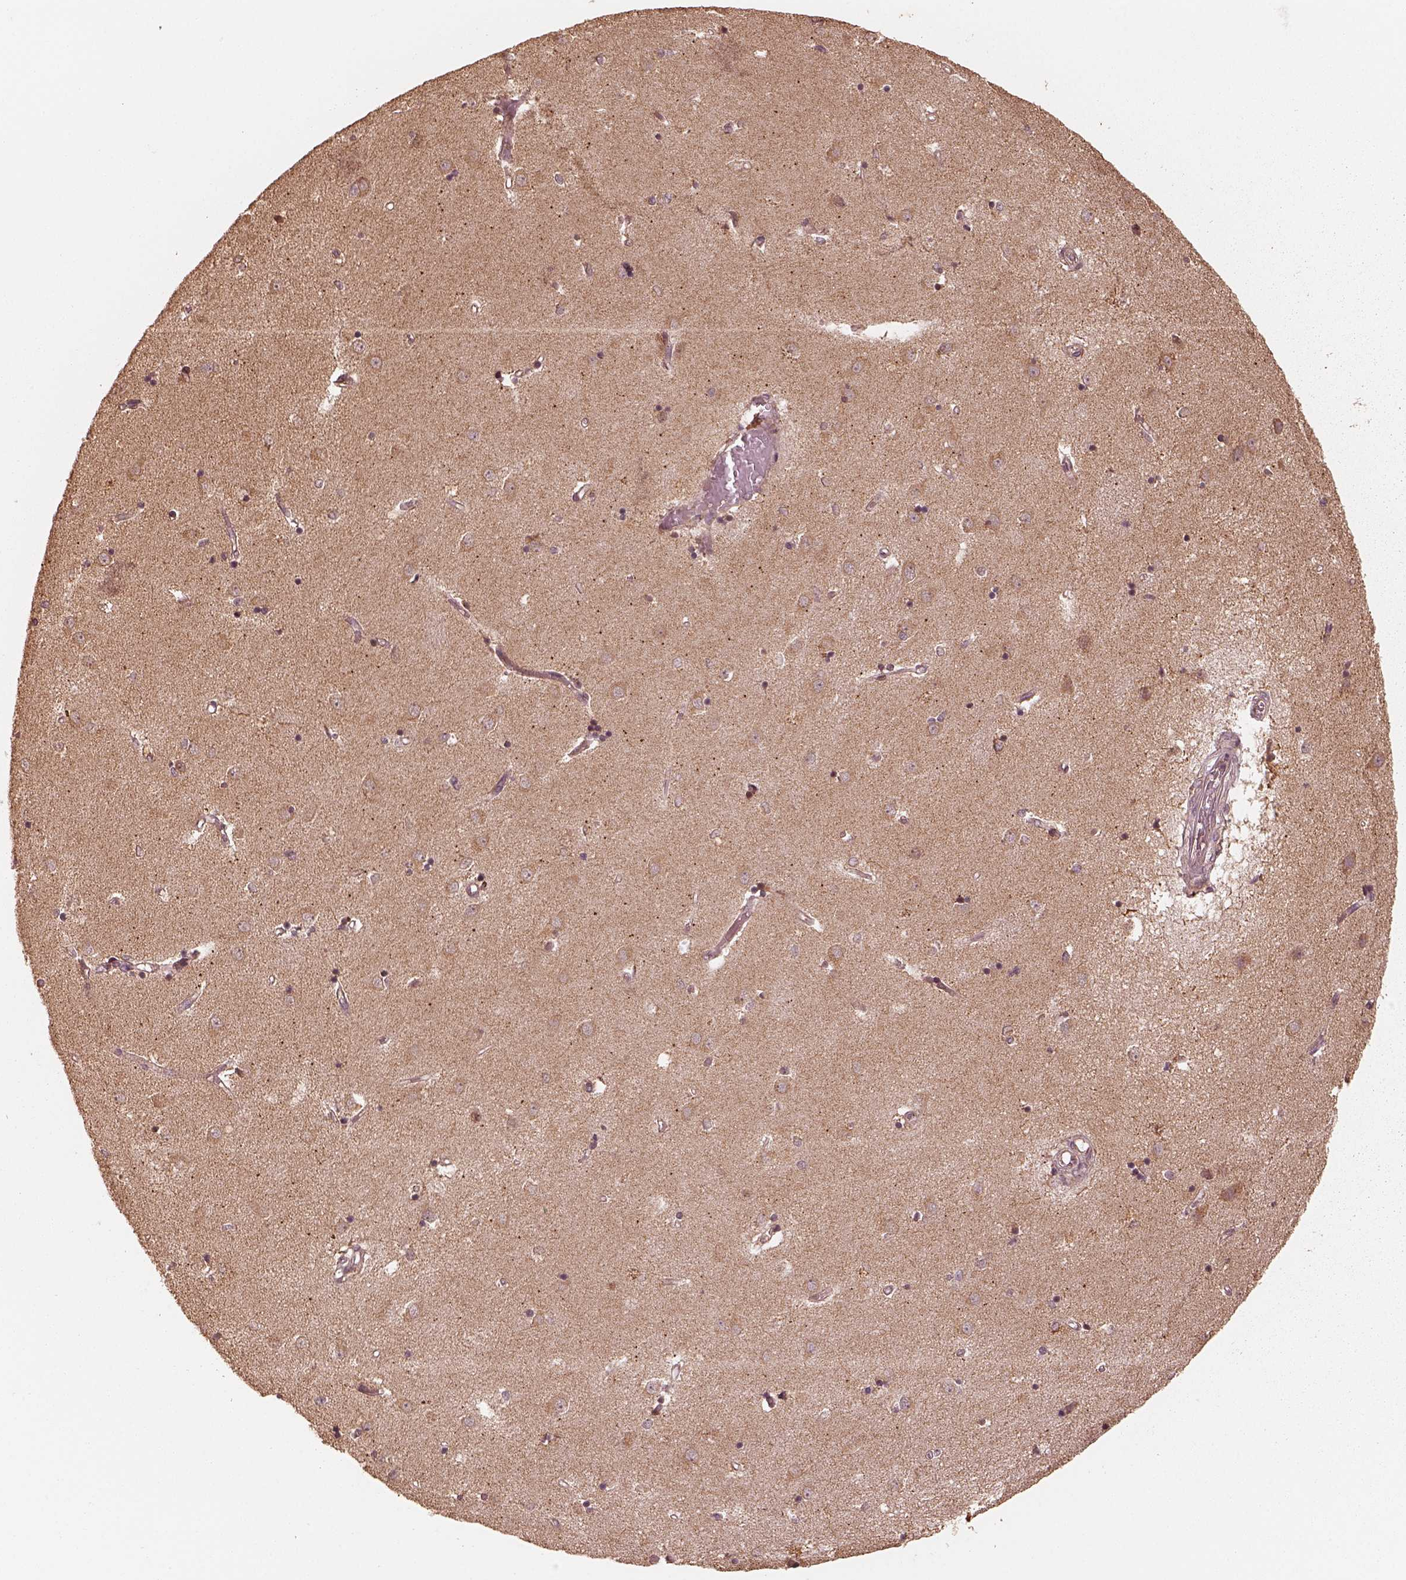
{"staining": {"intensity": "moderate", "quantity": ">75%", "location": "cytoplasmic/membranous"}, "tissue": "caudate", "cell_type": "Glial cells", "image_type": "normal", "snomed": [{"axis": "morphology", "description": "Normal tissue, NOS"}, {"axis": "topography", "description": "Lateral ventricle wall"}], "caption": "Immunohistochemistry (IHC) (DAB) staining of benign human caudate displays moderate cytoplasmic/membranous protein staining in approximately >75% of glial cells.", "gene": "DNAJC25", "patient": {"sex": "male", "age": 54}}